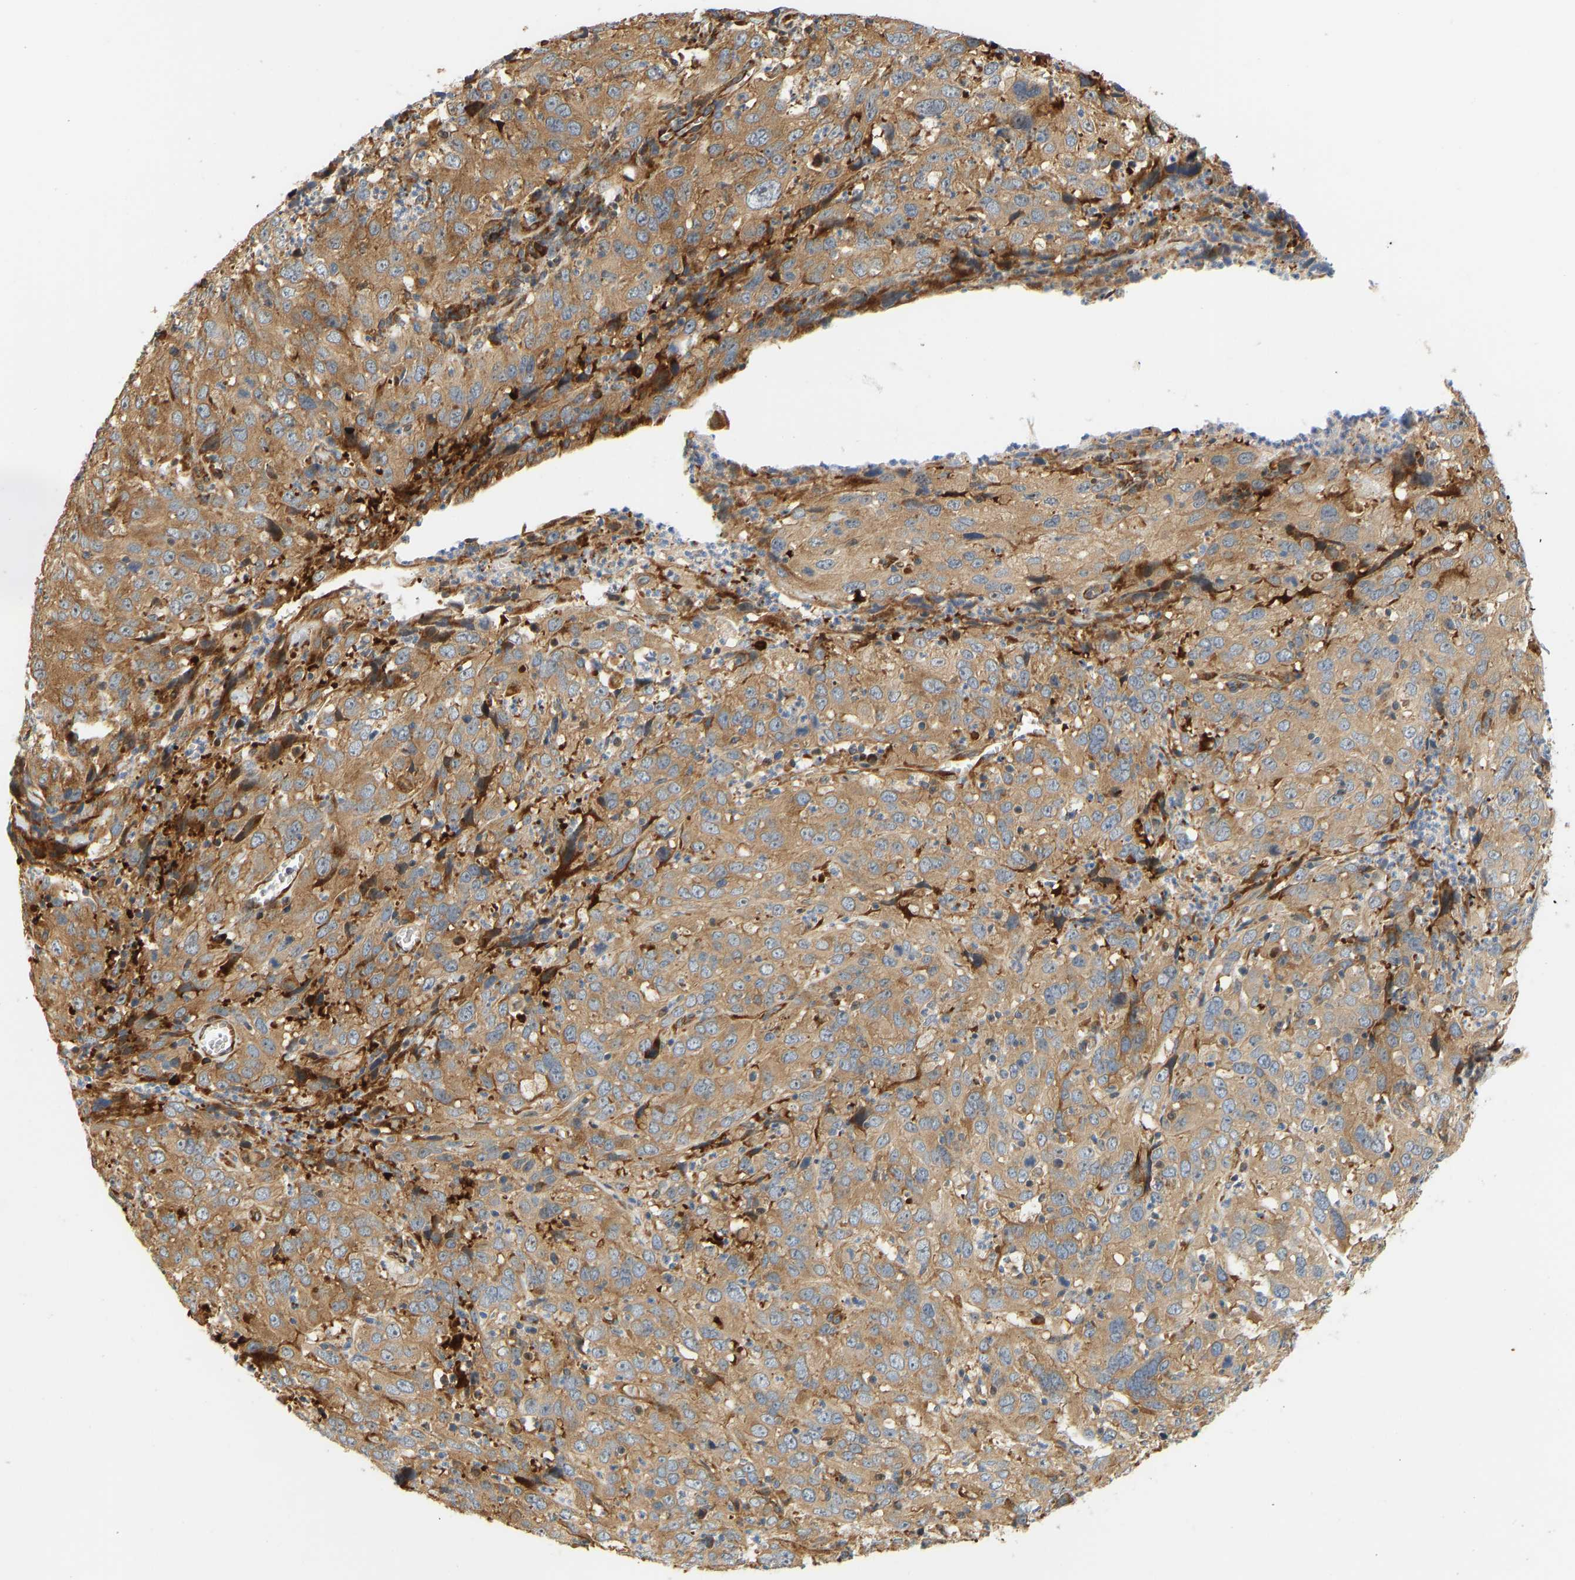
{"staining": {"intensity": "moderate", "quantity": ">75%", "location": "cytoplasmic/membranous"}, "tissue": "cervical cancer", "cell_type": "Tumor cells", "image_type": "cancer", "snomed": [{"axis": "morphology", "description": "Squamous cell carcinoma, NOS"}, {"axis": "topography", "description": "Cervix"}], "caption": "There is medium levels of moderate cytoplasmic/membranous positivity in tumor cells of cervical cancer, as demonstrated by immunohistochemical staining (brown color).", "gene": "RPS14", "patient": {"sex": "female", "age": 32}}